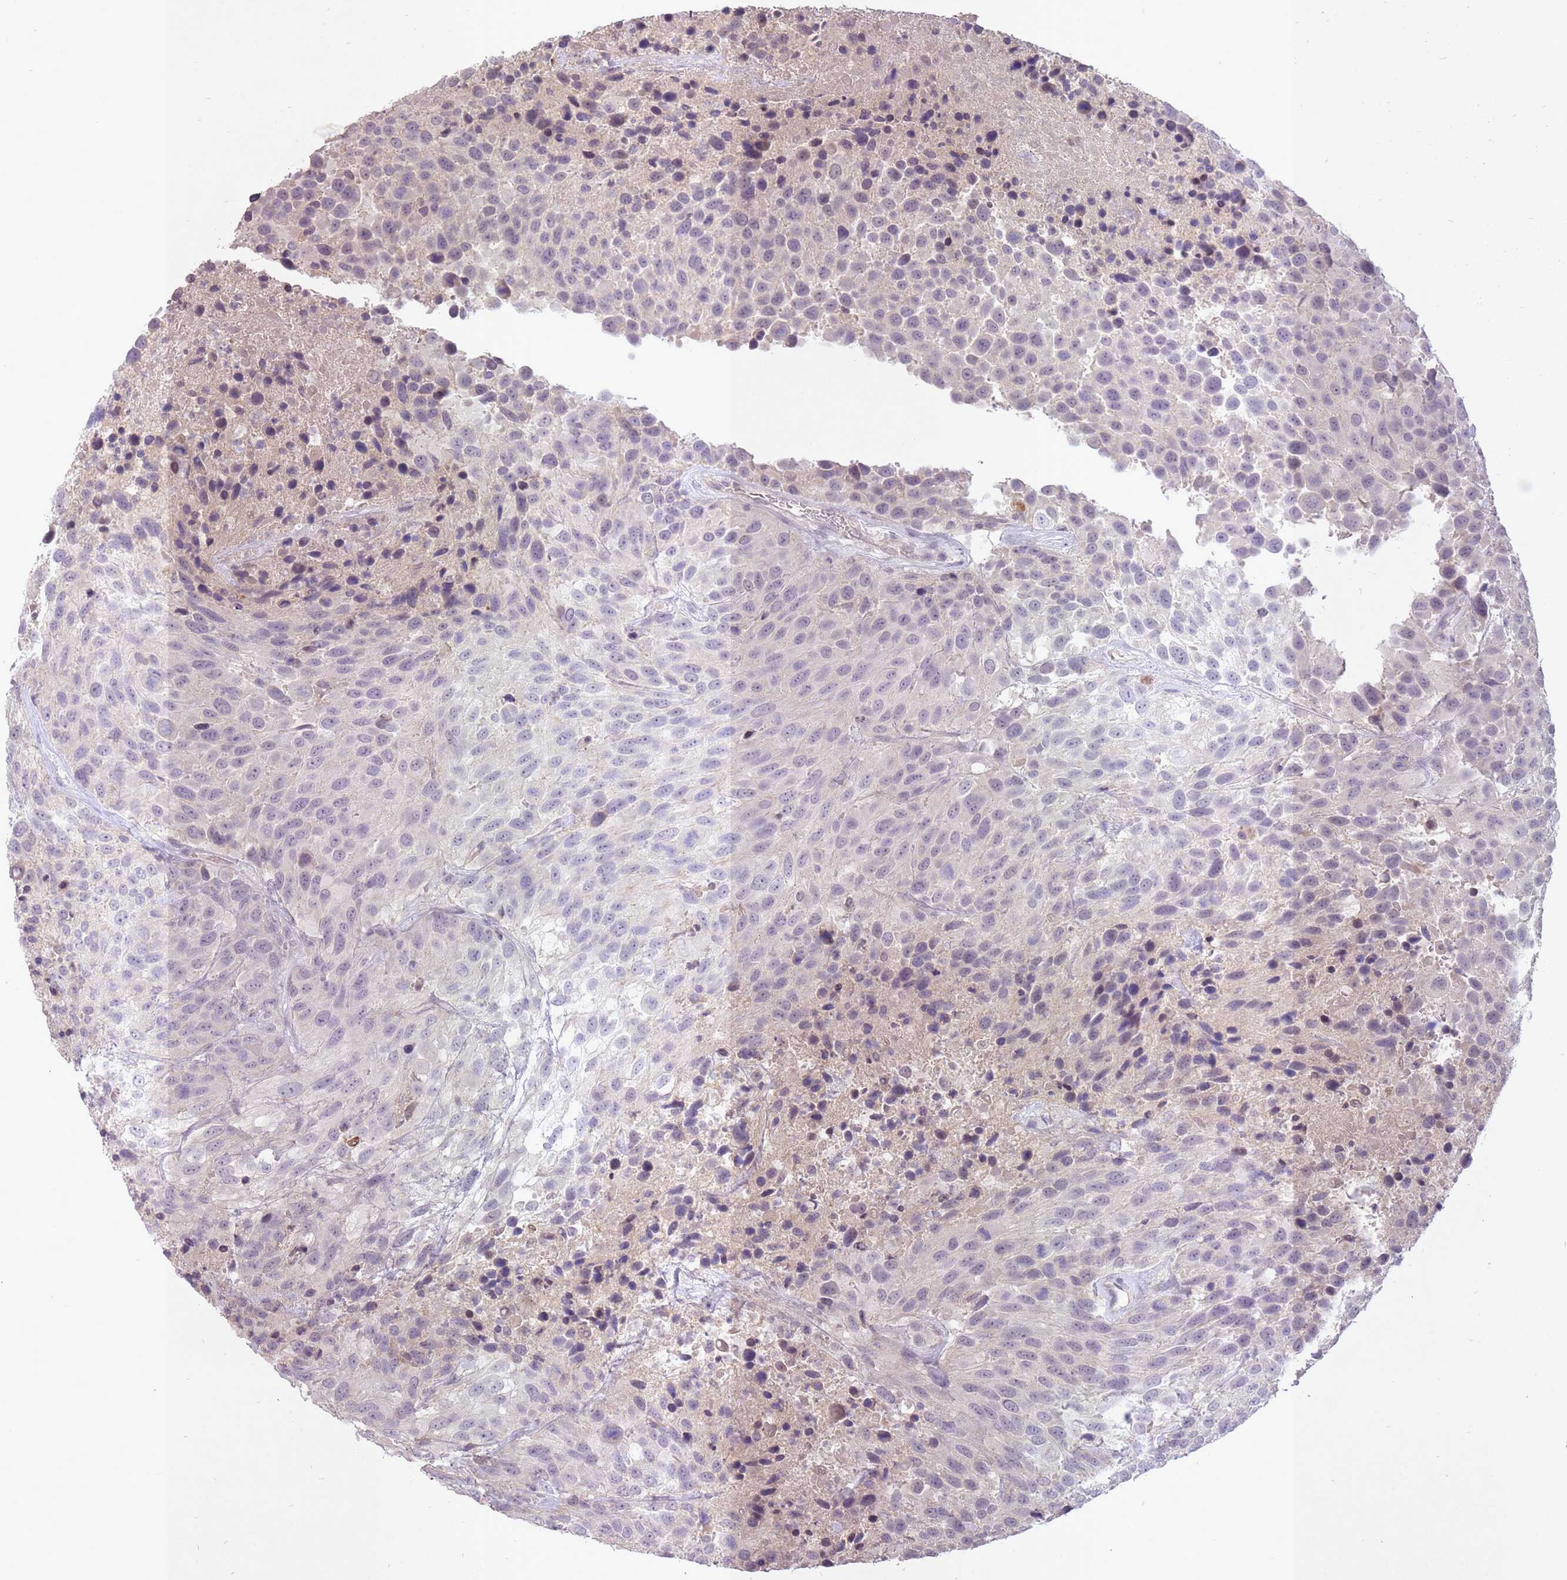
{"staining": {"intensity": "negative", "quantity": "none", "location": "none"}, "tissue": "urothelial cancer", "cell_type": "Tumor cells", "image_type": "cancer", "snomed": [{"axis": "morphology", "description": "Urothelial carcinoma, High grade"}, {"axis": "topography", "description": "Urinary bladder"}], "caption": "IHC image of human urothelial cancer stained for a protein (brown), which shows no positivity in tumor cells.", "gene": "LRATD2", "patient": {"sex": "female", "age": 70}}